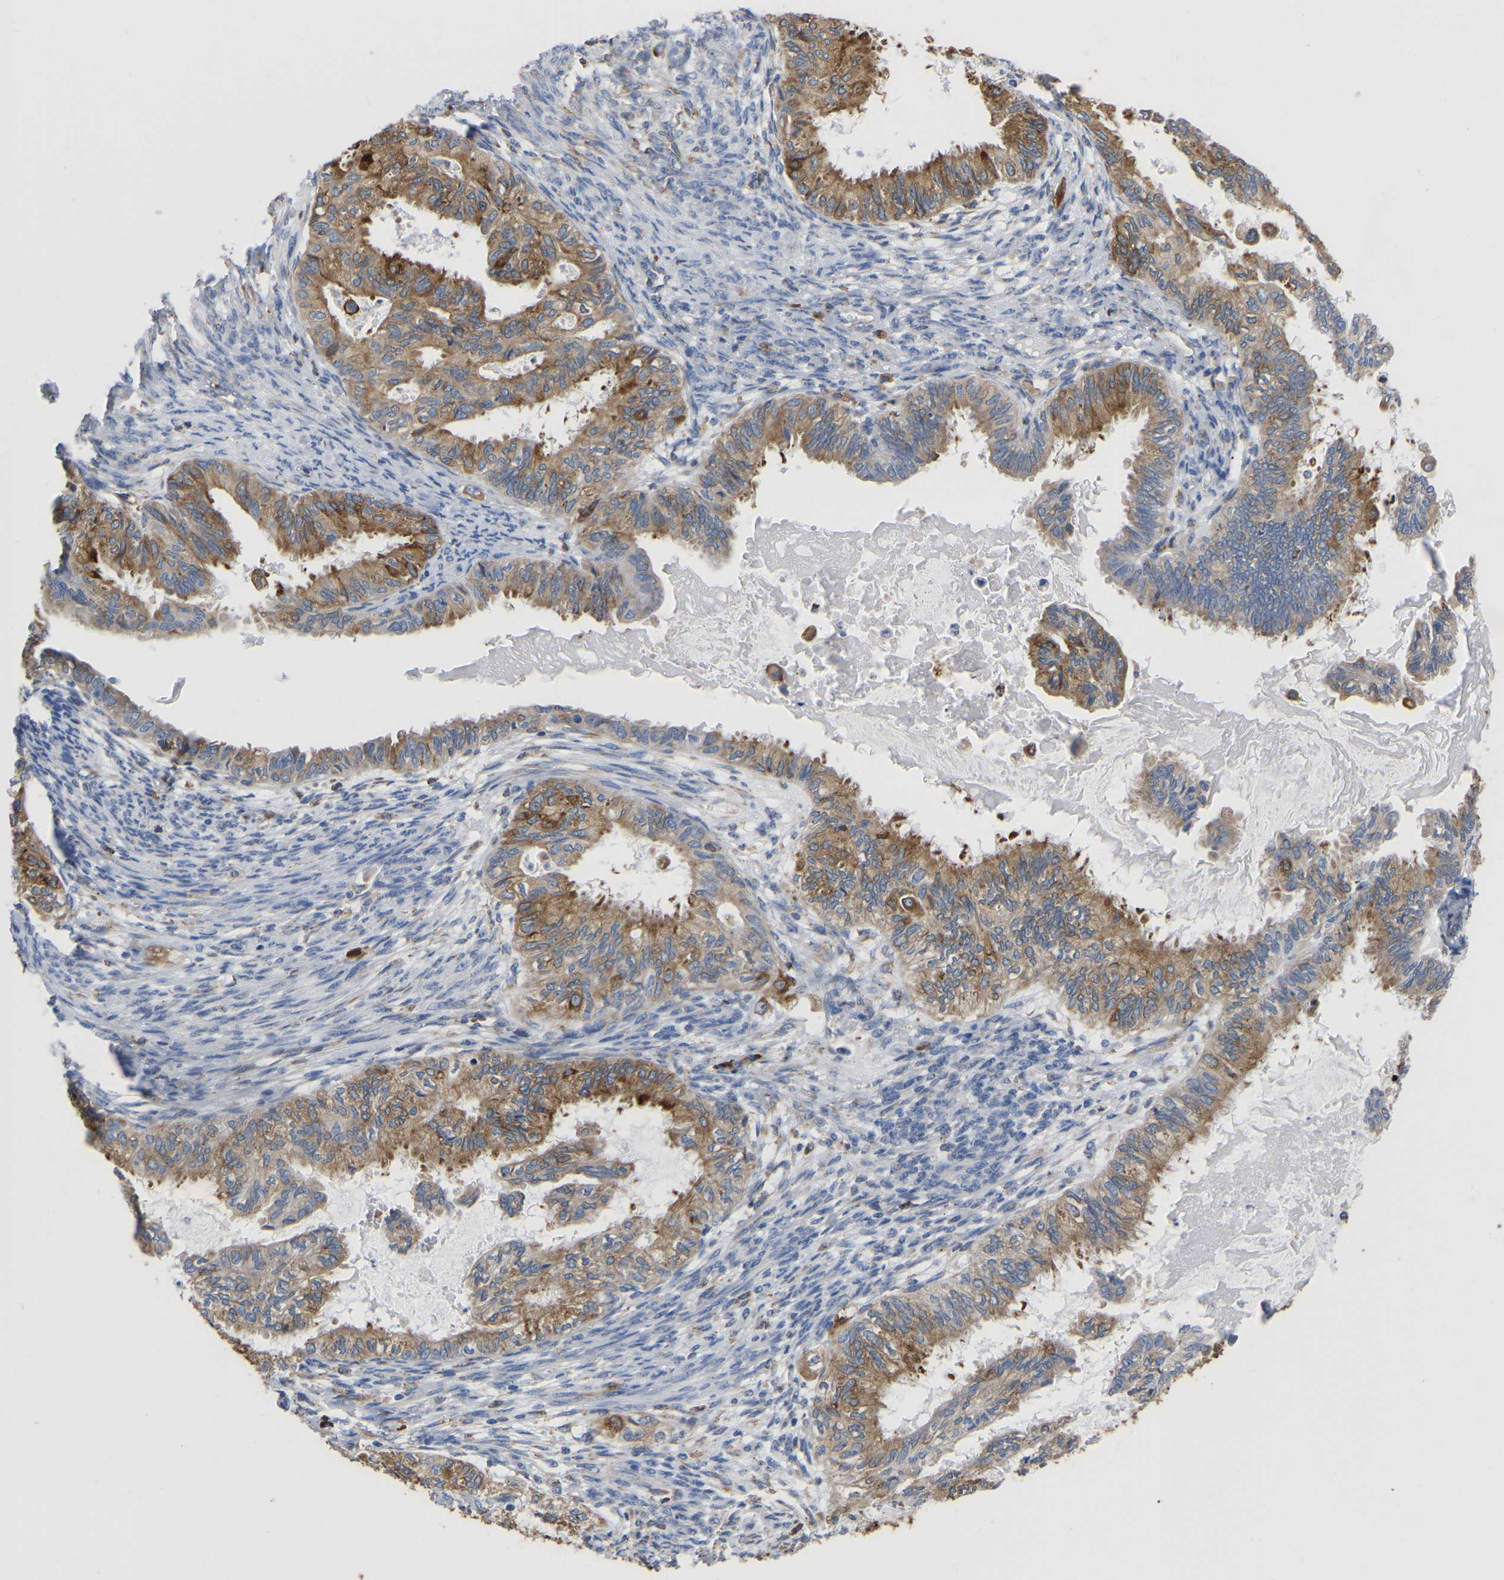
{"staining": {"intensity": "moderate", "quantity": ">75%", "location": "cytoplasmic/membranous"}, "tissue": "cervical cancer", "cell_type": "Tumor cells", "image_type": "cancer", "snomed": [{"axis": "morphology", "description": "Normal tissue, NOS"}, {"axis": "morphology", "description": "Adenocarcinoma, NOS"}, {"axis": "topography", "description": "Cervix"}, {"axis": "topography", "description": "Endometrium"}], "caption": "Approximately >75% of tumor cells in human cervical cancer (adenocarcinoma) show moderate cytoplasmic/membranous protein staining as visualized by brown immunohistochemical staining.", "gene": "P4HB", "patient": {"sex": "female", "age": 86}}